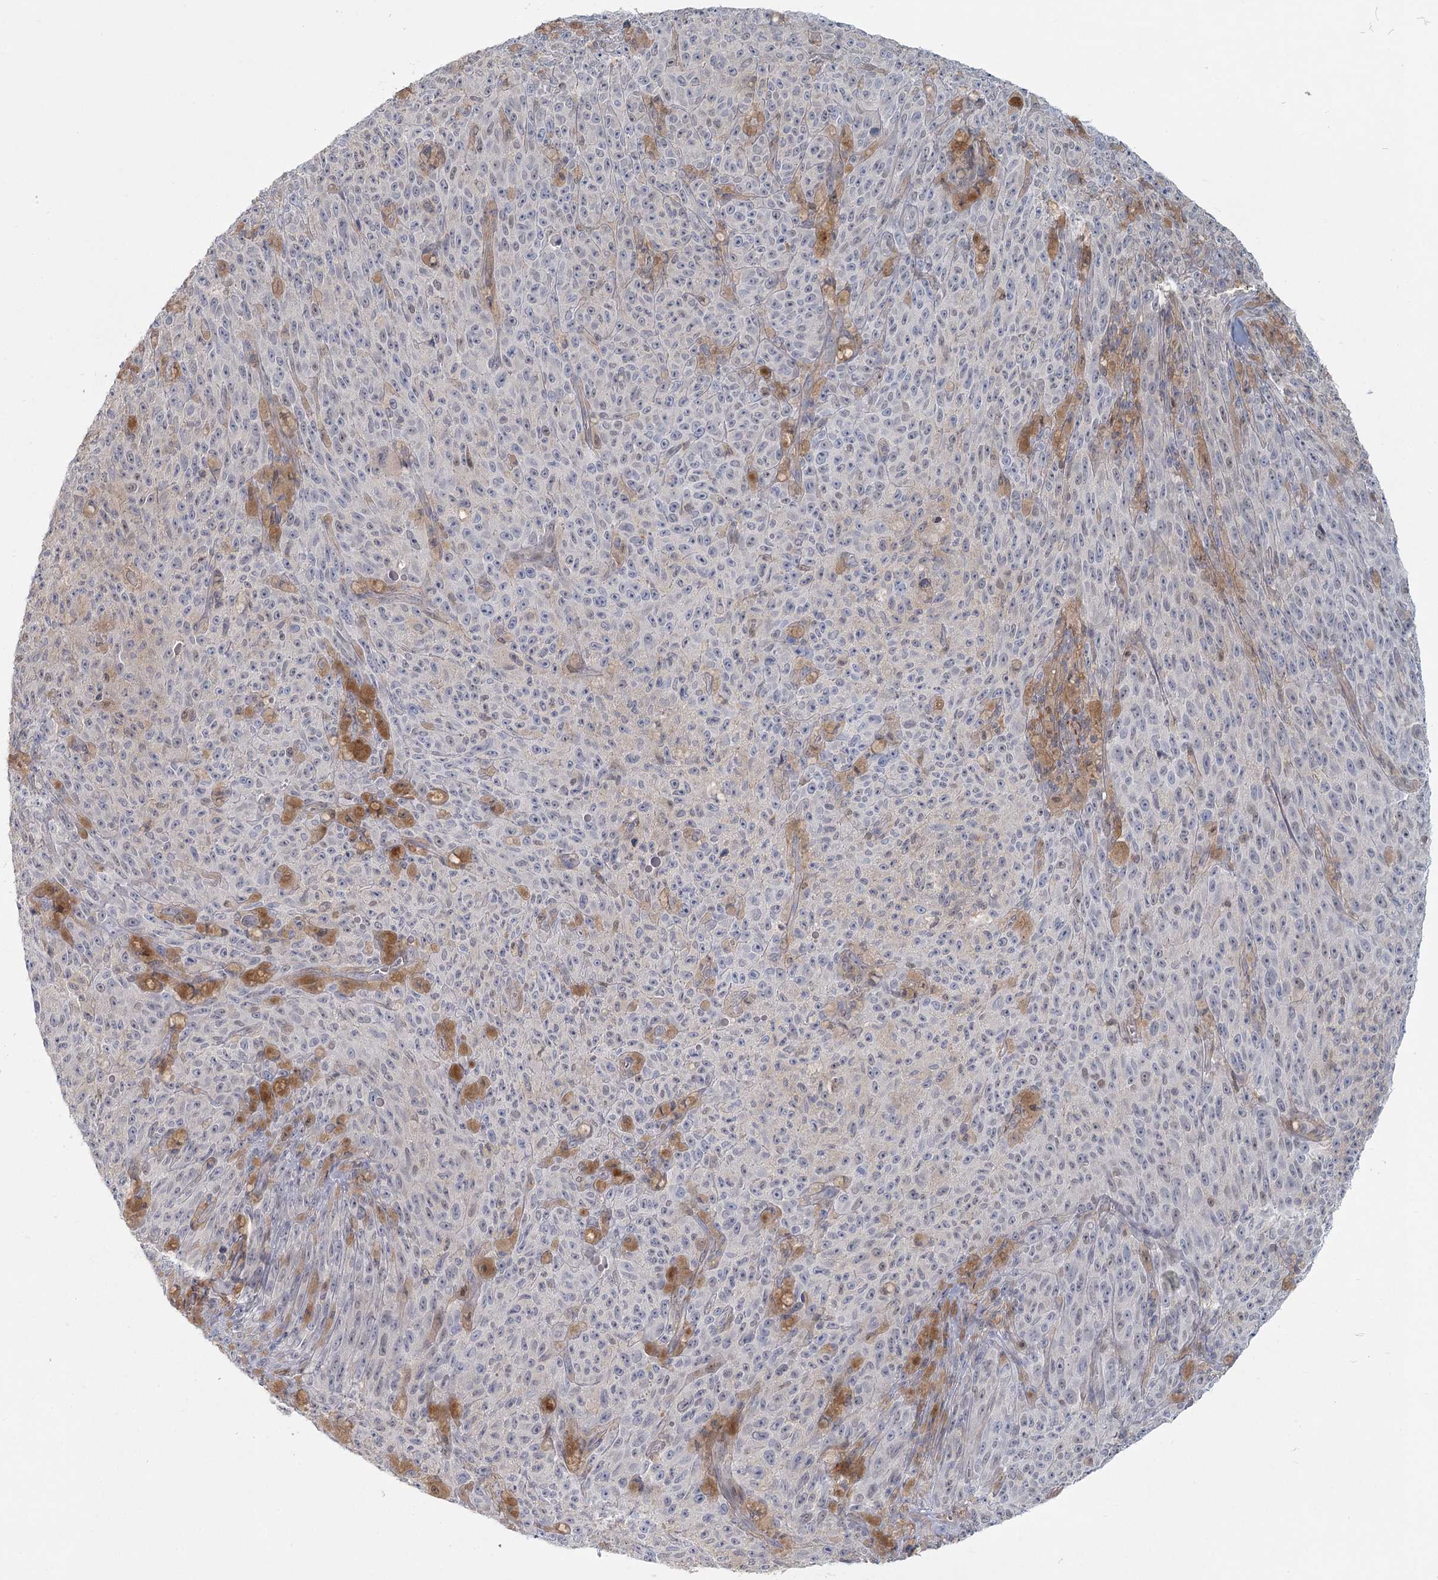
{"staining": {"intensity": "weak", "quantity": "<25%", "location": "cytoplasmic/membranous,nuclear"}, "tissue": "melanoma", "cell_type": "Tumor cells", "image_type": "cancer", "snomed": [{"axis": "morphology", "description": "Malignant melanoma, NOS"}, {"axis": "topography", "description": "Skin"}], "caption": "Melanoma was stained to show a protein in brown. There is no significant expression in tumor cells.", "gene": "USP11", "patient": {"sex": "female", "age": 82}}